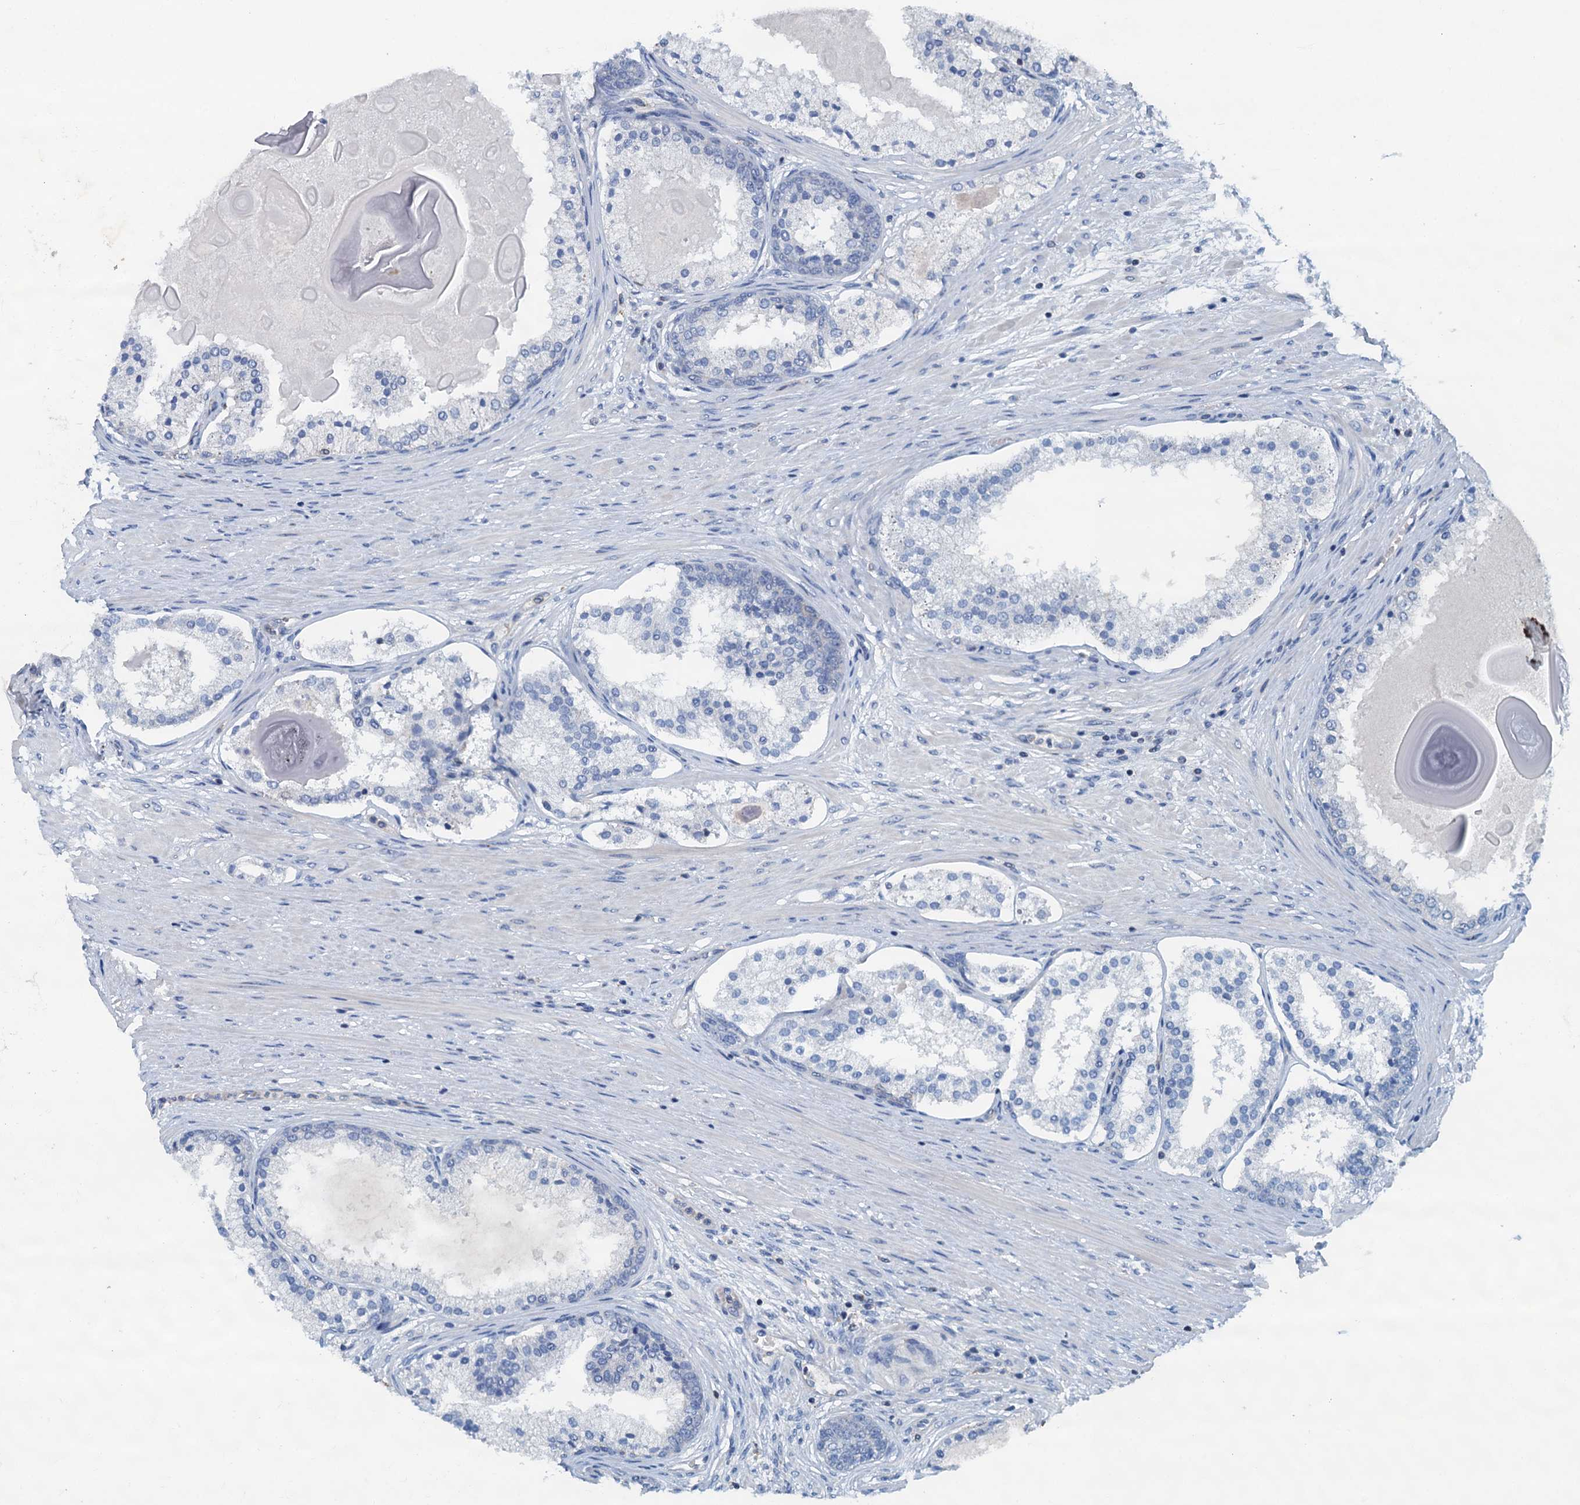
{"staining": {"intensity": "negative", "quantity": "none", "location": "none"}, "tissue": "prostate cancer", "cell_type": "Tumor cells", "image_type": "cancer", "snomed": [{"axis": "morphology", "description": "Adenocarcinoma, Low grade"}, {"axis": "topography", "description": "Prostate"}], "caption": "The immunohistochemistry (IHC) histopathology image has no significant staining in tumor cells of prostate cancer tissue. (Brightfield microscopy of DAB (3,3'-diaminobenzidine) IHC at high magnification).", "gene": "THAP10", "patient": {"sex": "male", "age": 59}}